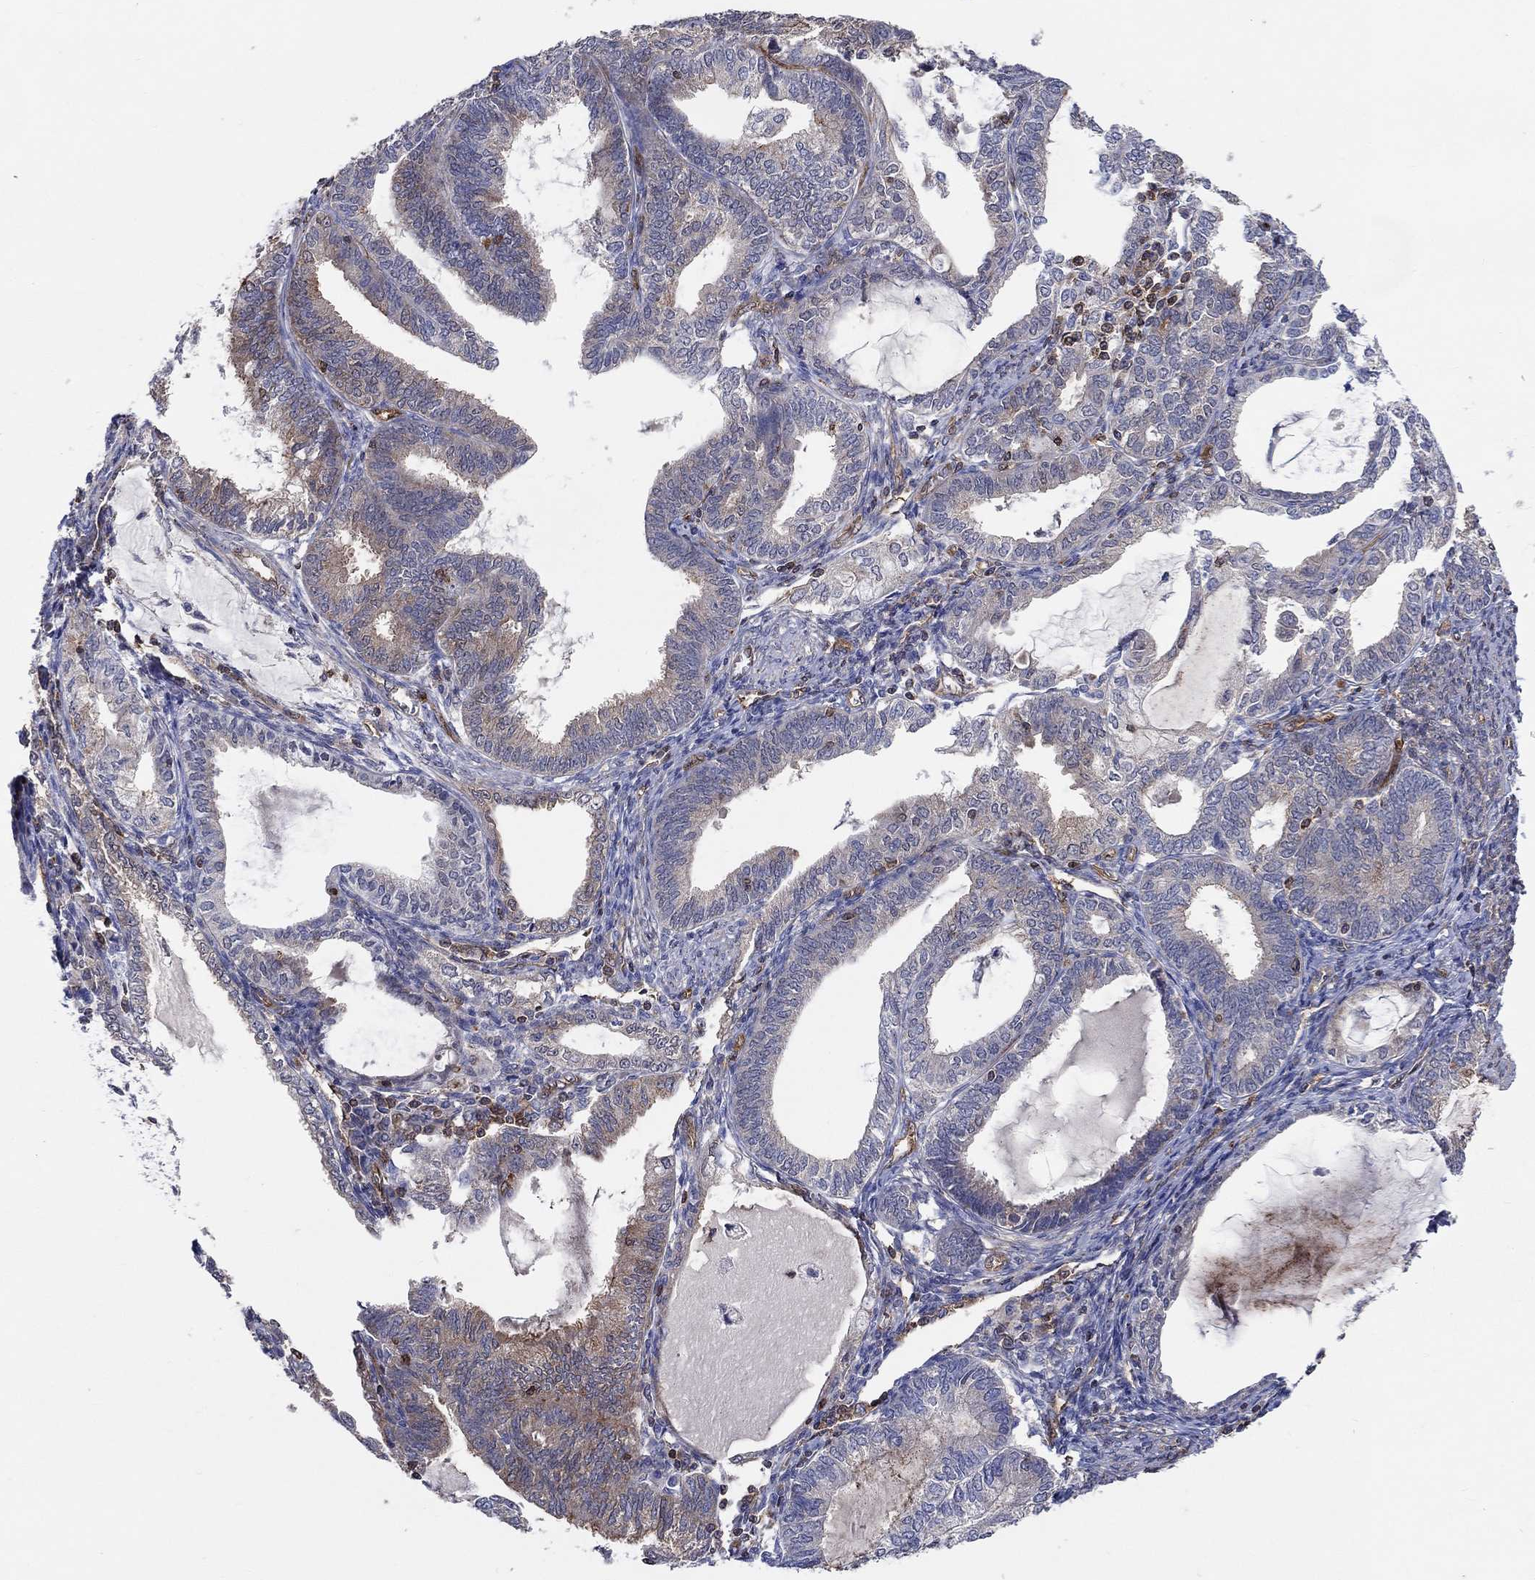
{"staining": {"intensity": "weak", "quantity": "<25%", "location": "cytoplasmic/membranous"}, "tissue": "endometrial cancer", "cell_type": "Tumor cells", "image_type": "cancer", "snomed": [{"axis": "morphology", "description": "Adenocarcinoma, NOS"}, {"axis": "topography", "description": "Endometrium"}], "caption": "The IHC photomicrograph has no significant staining in tumor cells of endometrial cancer (adenocarcinoma) tissue.", "gene": "AGFG2", "patient": {"sex": "female", "age": 86}}